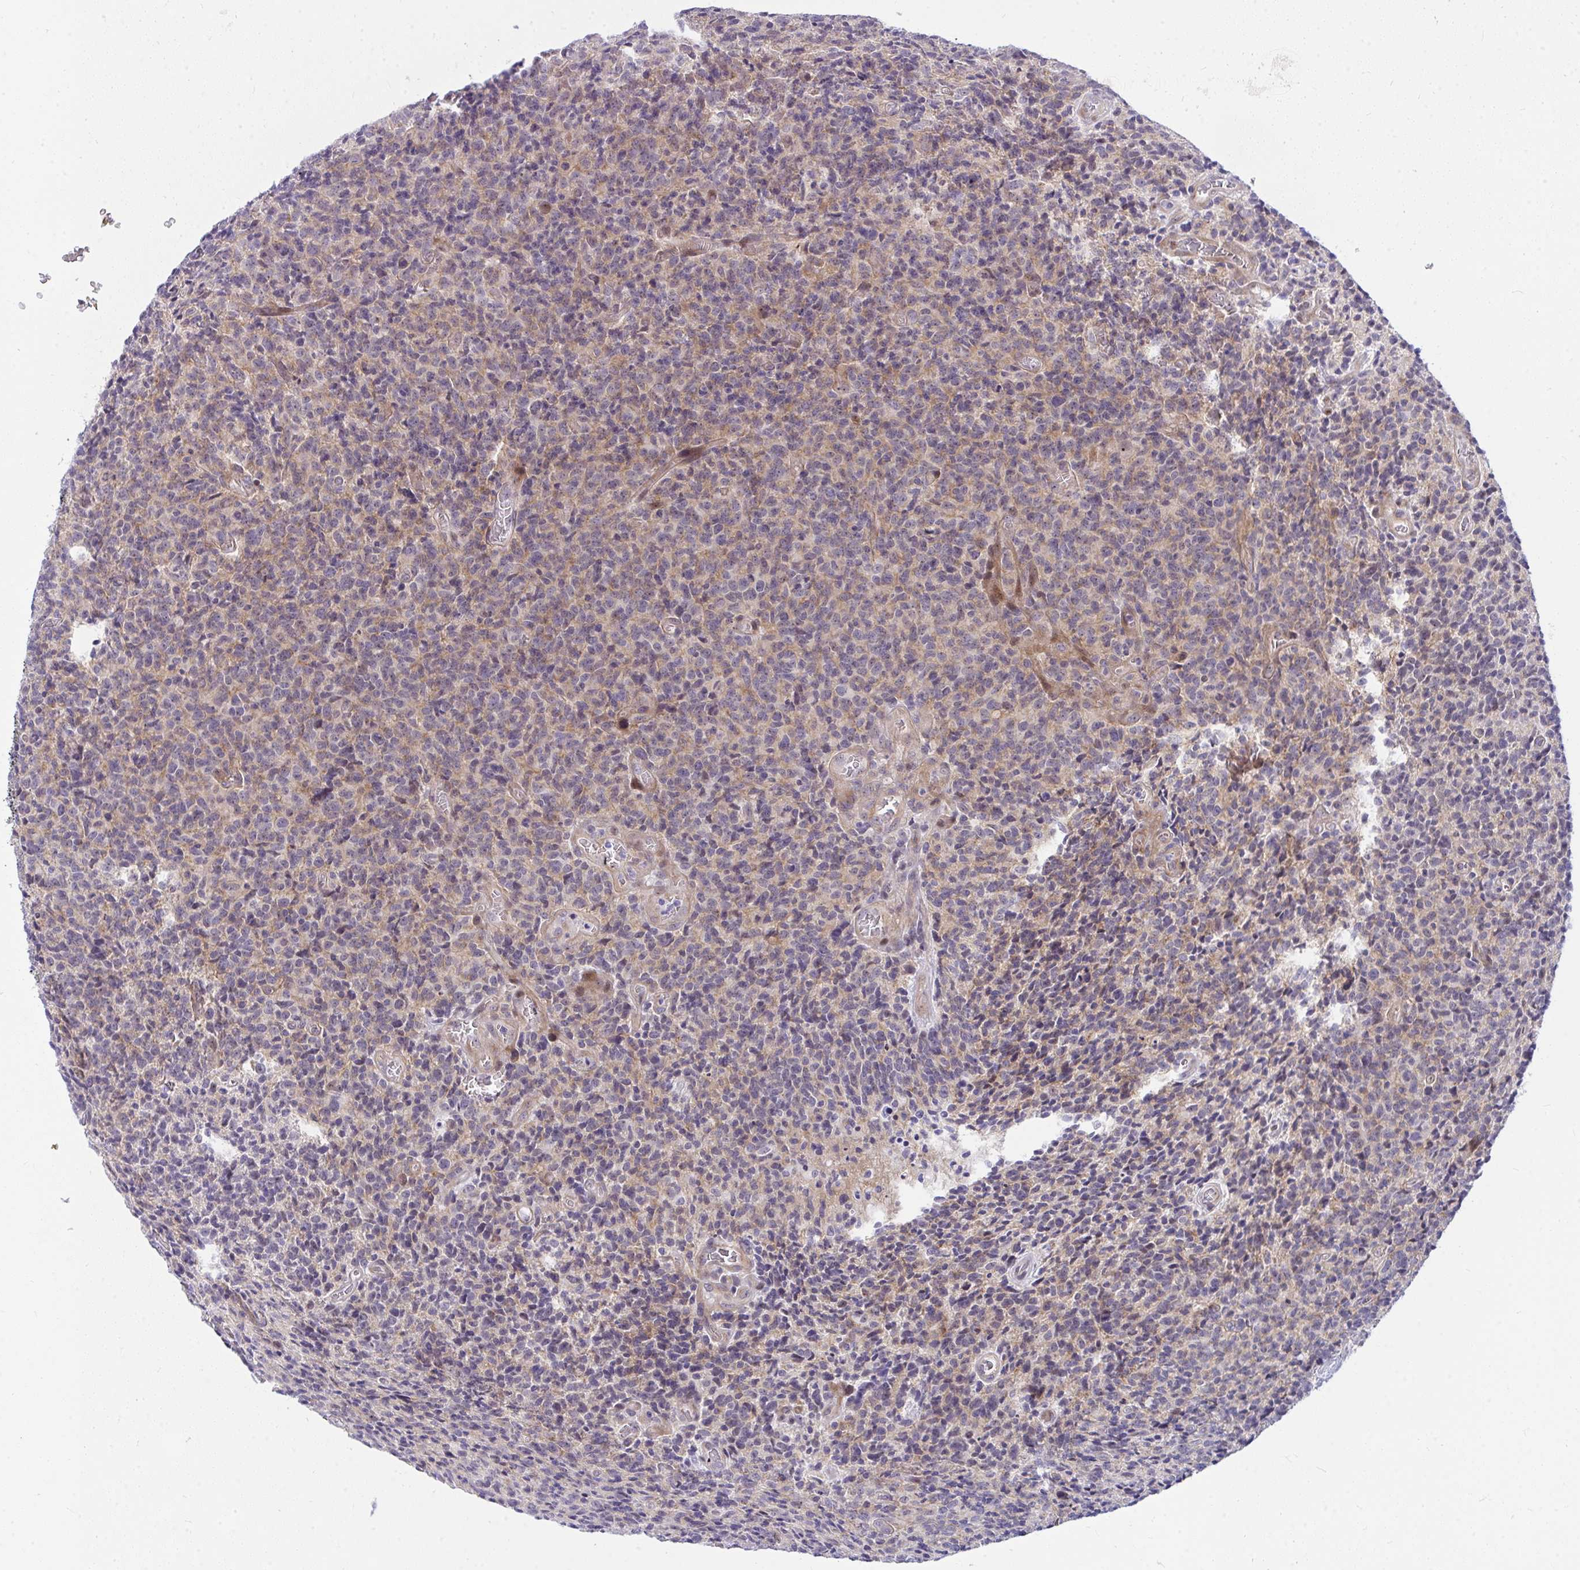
{"staining": {"intensity": "weak", "quantity": "<25%", "location": "cytoplasmic/membranous"}, "tissue": "glioma", "cell_type": "Tumor cells", "image_type": "cancer", "snomed": [{"axis": "morphology", "description": "Glioma, malignant, High grade"}, {"axis": "topography", "description": "Brain"}], "caption": "This is a photomicrograph of immunohistochemistry staining of malignant high-grade glioma, which shows no positivity in tumor cells.", "gene": "NFXL1", "patient": {"sex": "male", "age": 76}}